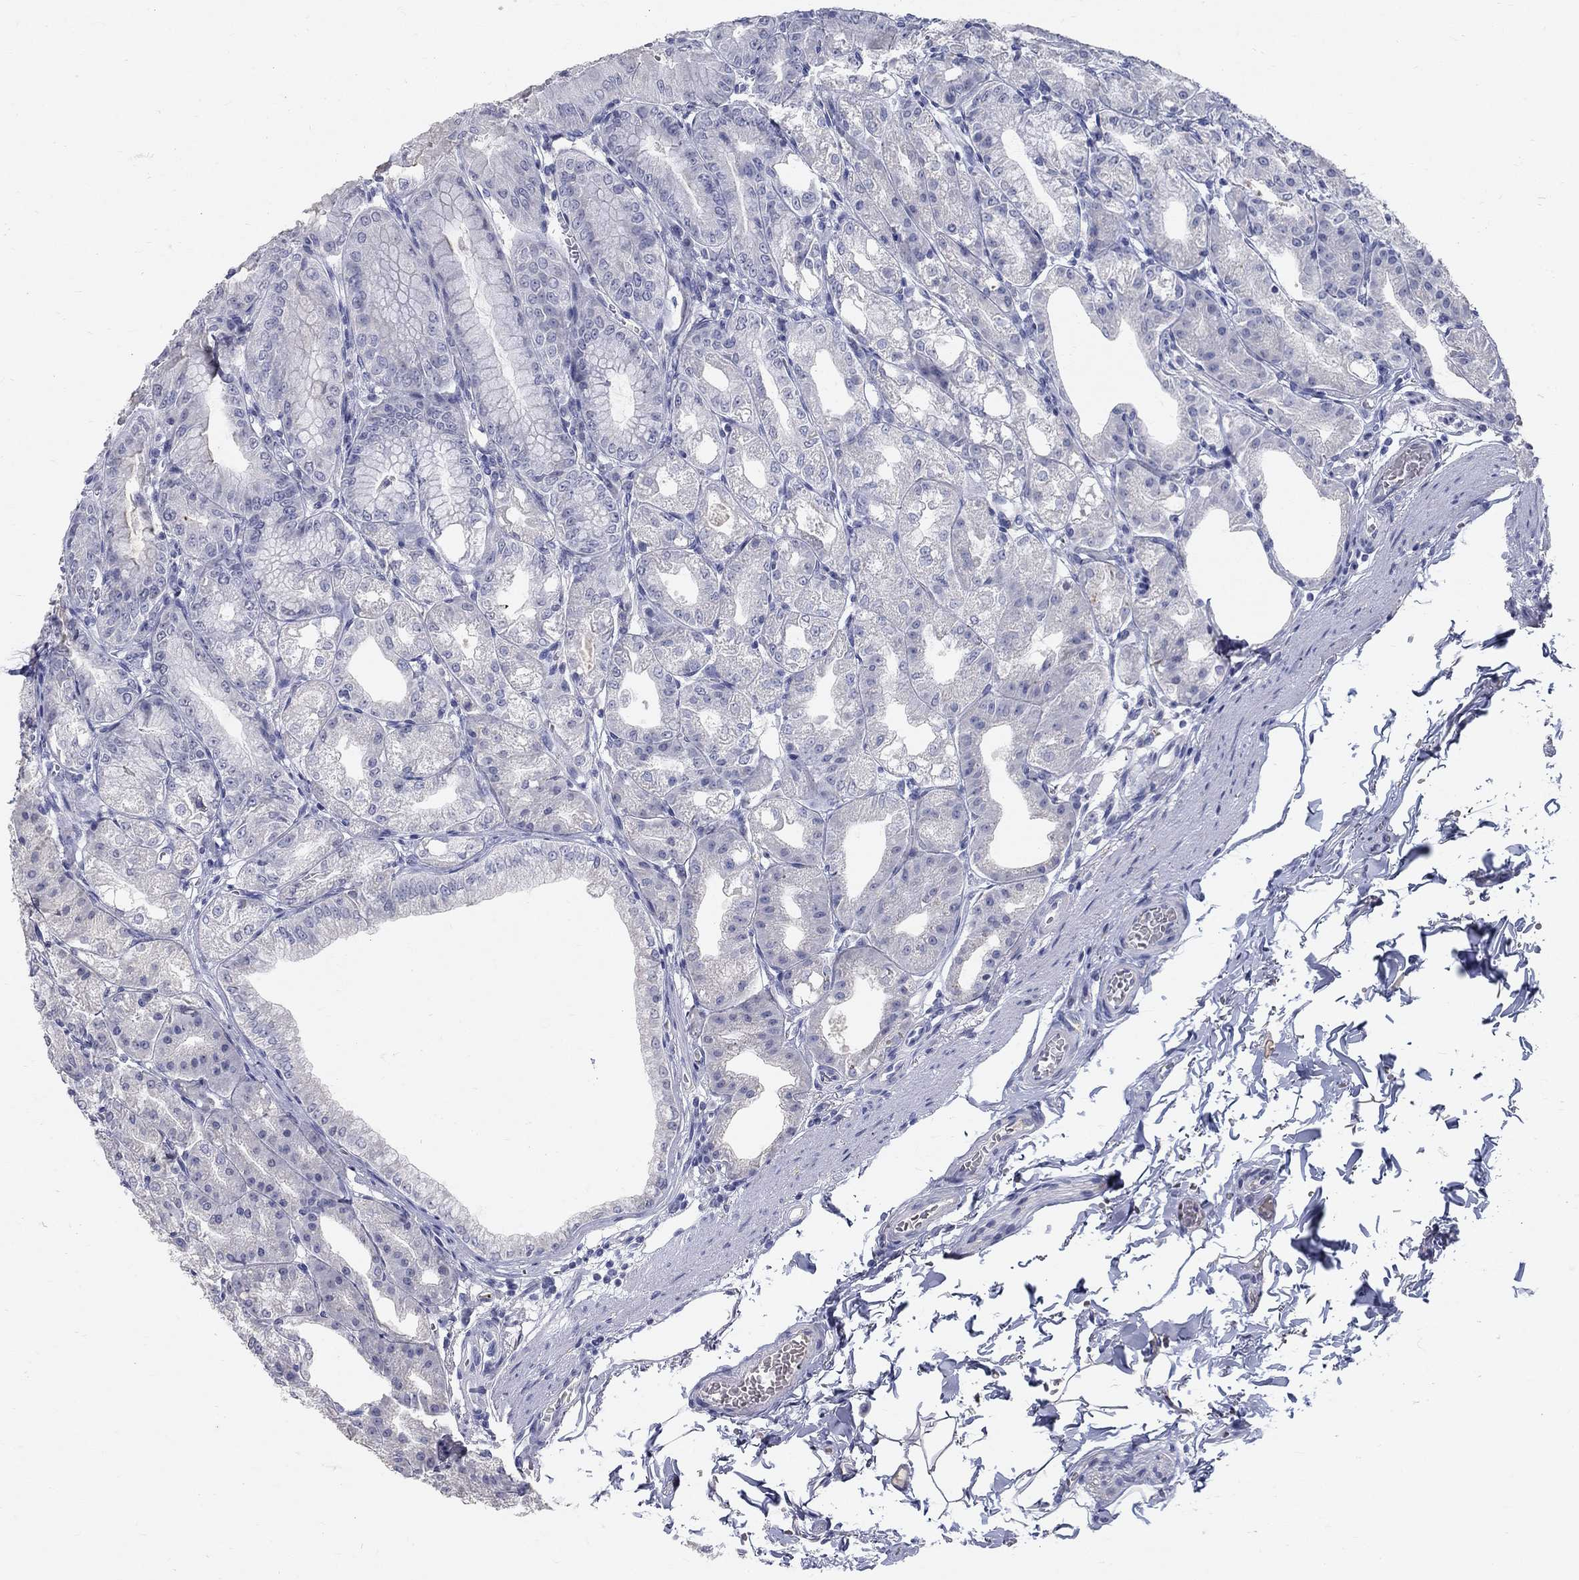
{"staining": {"intensity": "moderate", "quantity": "<25%", "location": "cytoplasmic/membranous"}, "tissue": "stomach", "cell_type": "Glandular cells", "image_type": "normal", "snomed": [{"axis": "morphology", "description": "Normal tissue, NOS"}, {"axis": "topography", "description": "Stomach"}], "caption": "Unremarkable stomach shows moderate cytoplasmic/membranous staining in about <25% of glandular cells Nuclei are stained in blue..", "gene": "PTH1R", "patient": {"sex": "male", "age": 71}}